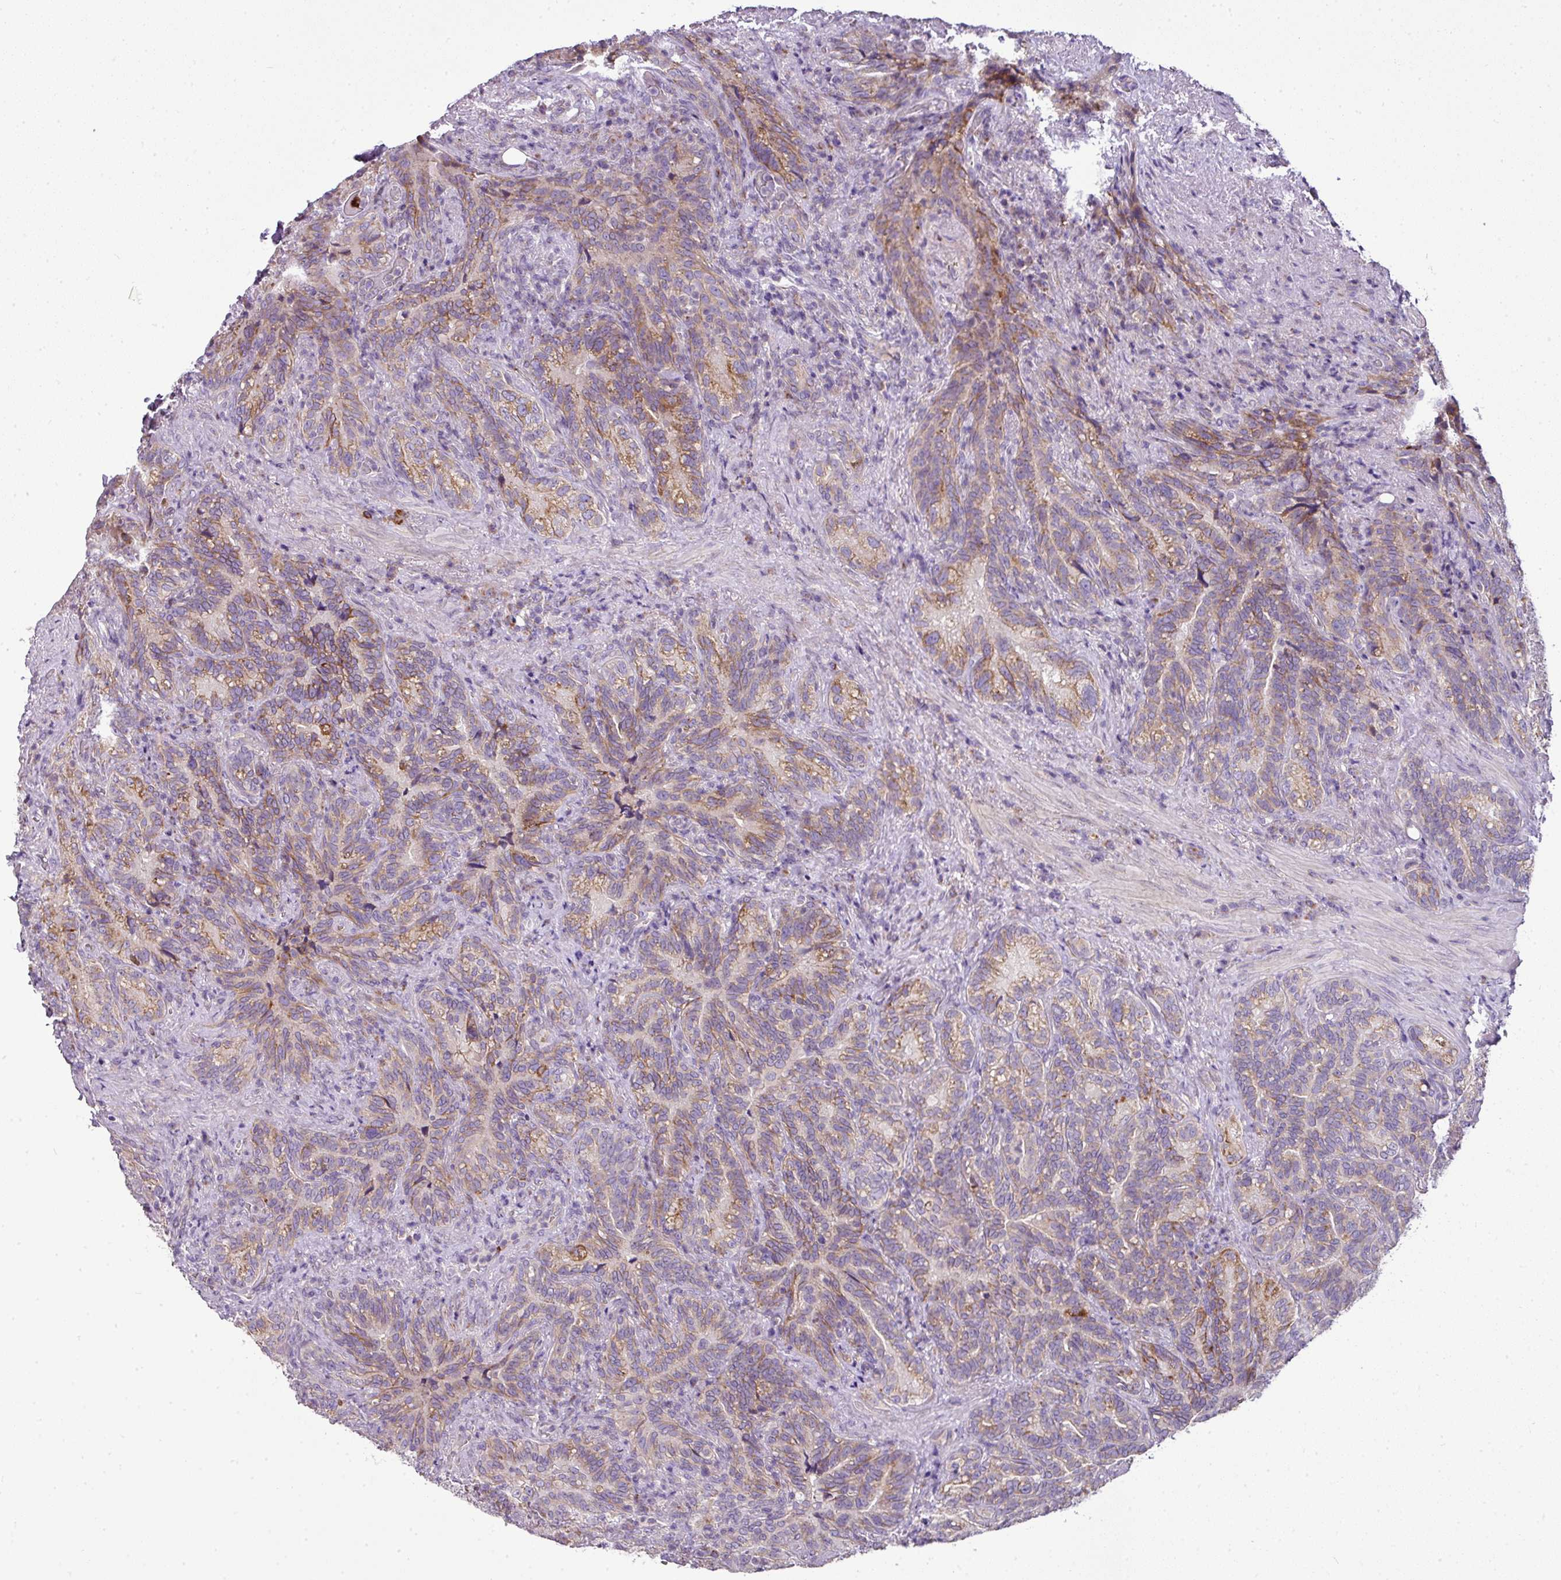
{"staining": {"intensity": "moderate", "quantity": ">75%", "location": "cytoplasmic/membranous"}, "tissue": "seminal vesicle", "cell_type": "Glandular cells", "image_type": "normal", "snomed": [{"axis": "morphology", "description": "Normal tissue, NOS"}, {"axis": "topography", "description": "Seminal veicle"}], "caption": "The photomicrograph displays immunohistochemical staining of unremarkable seminal vesicle. There is moderate cytoplasmic/membranous expression is seen in approximately >75% of glandular cells.", "gene": "GAN", "patient": {"sex": "male", "age": 68}}